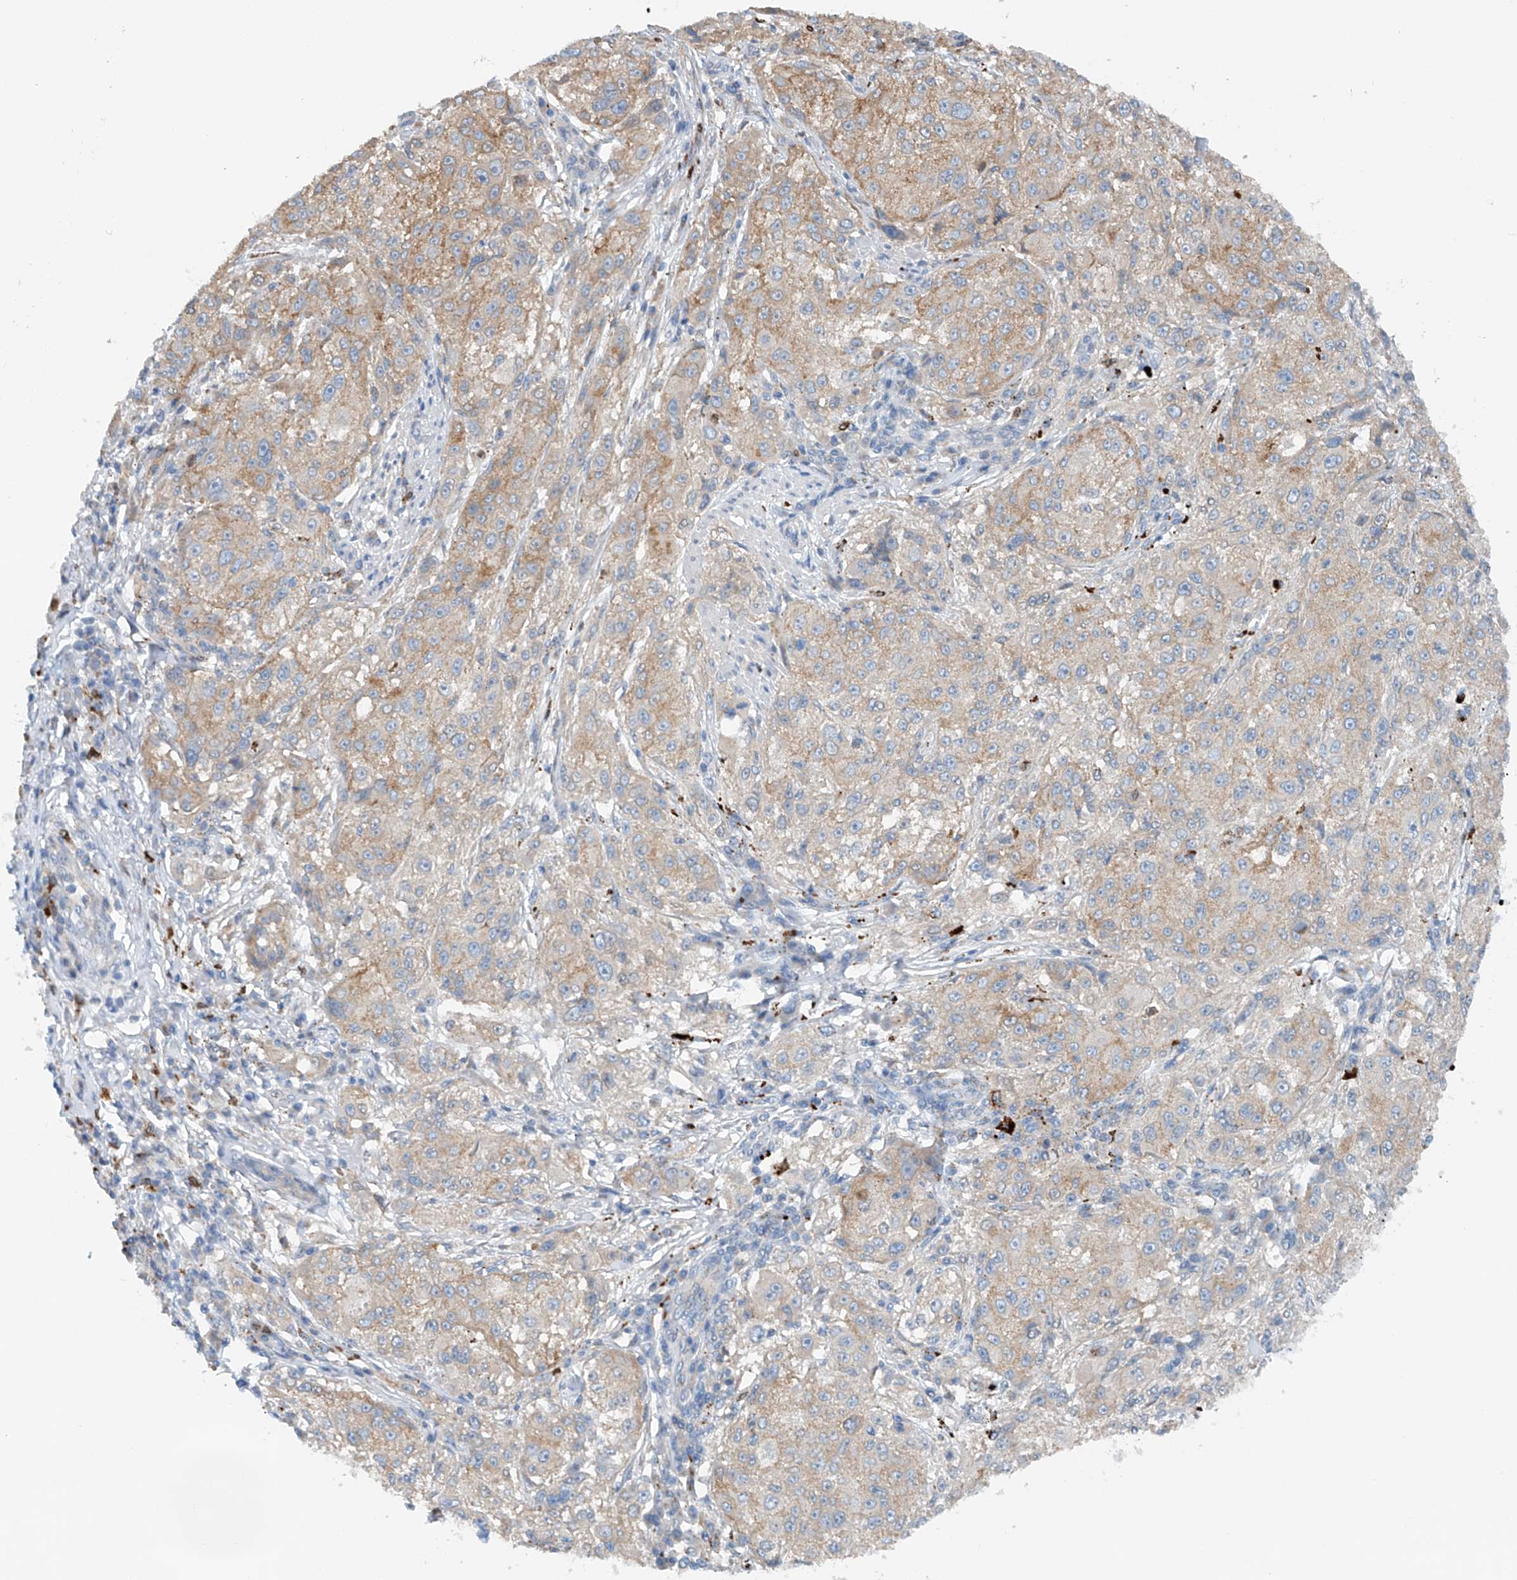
{"staining": {"intensity": "weak", "quantity": ">75%", "location": "cytoplasmic/membranous"}, "tissue": "melanoma", "cell_type": "Tumor cells", "image_type": "cancer", "snomed": [{"axis": "morphology", "description": "Necrosis, NOS"}, {"axis": "morphology", "description": "Malignant melanoma, NOS"}, {"axis": "topography", "description": "Skin"}], "caption": "Brown immunohistochemical staining in human malignant melanoma reveals weak cytoplasmic/membranous expression in approximately >75% of tumor cells. (Stains: DAB (3,3'-diaminobenzidine) in brown, nuclei in blue, Microscopy: brightfield microscopy at high magnification).", "gene": "CEP85L", "patient": {"sex": "female", "age": 87}}